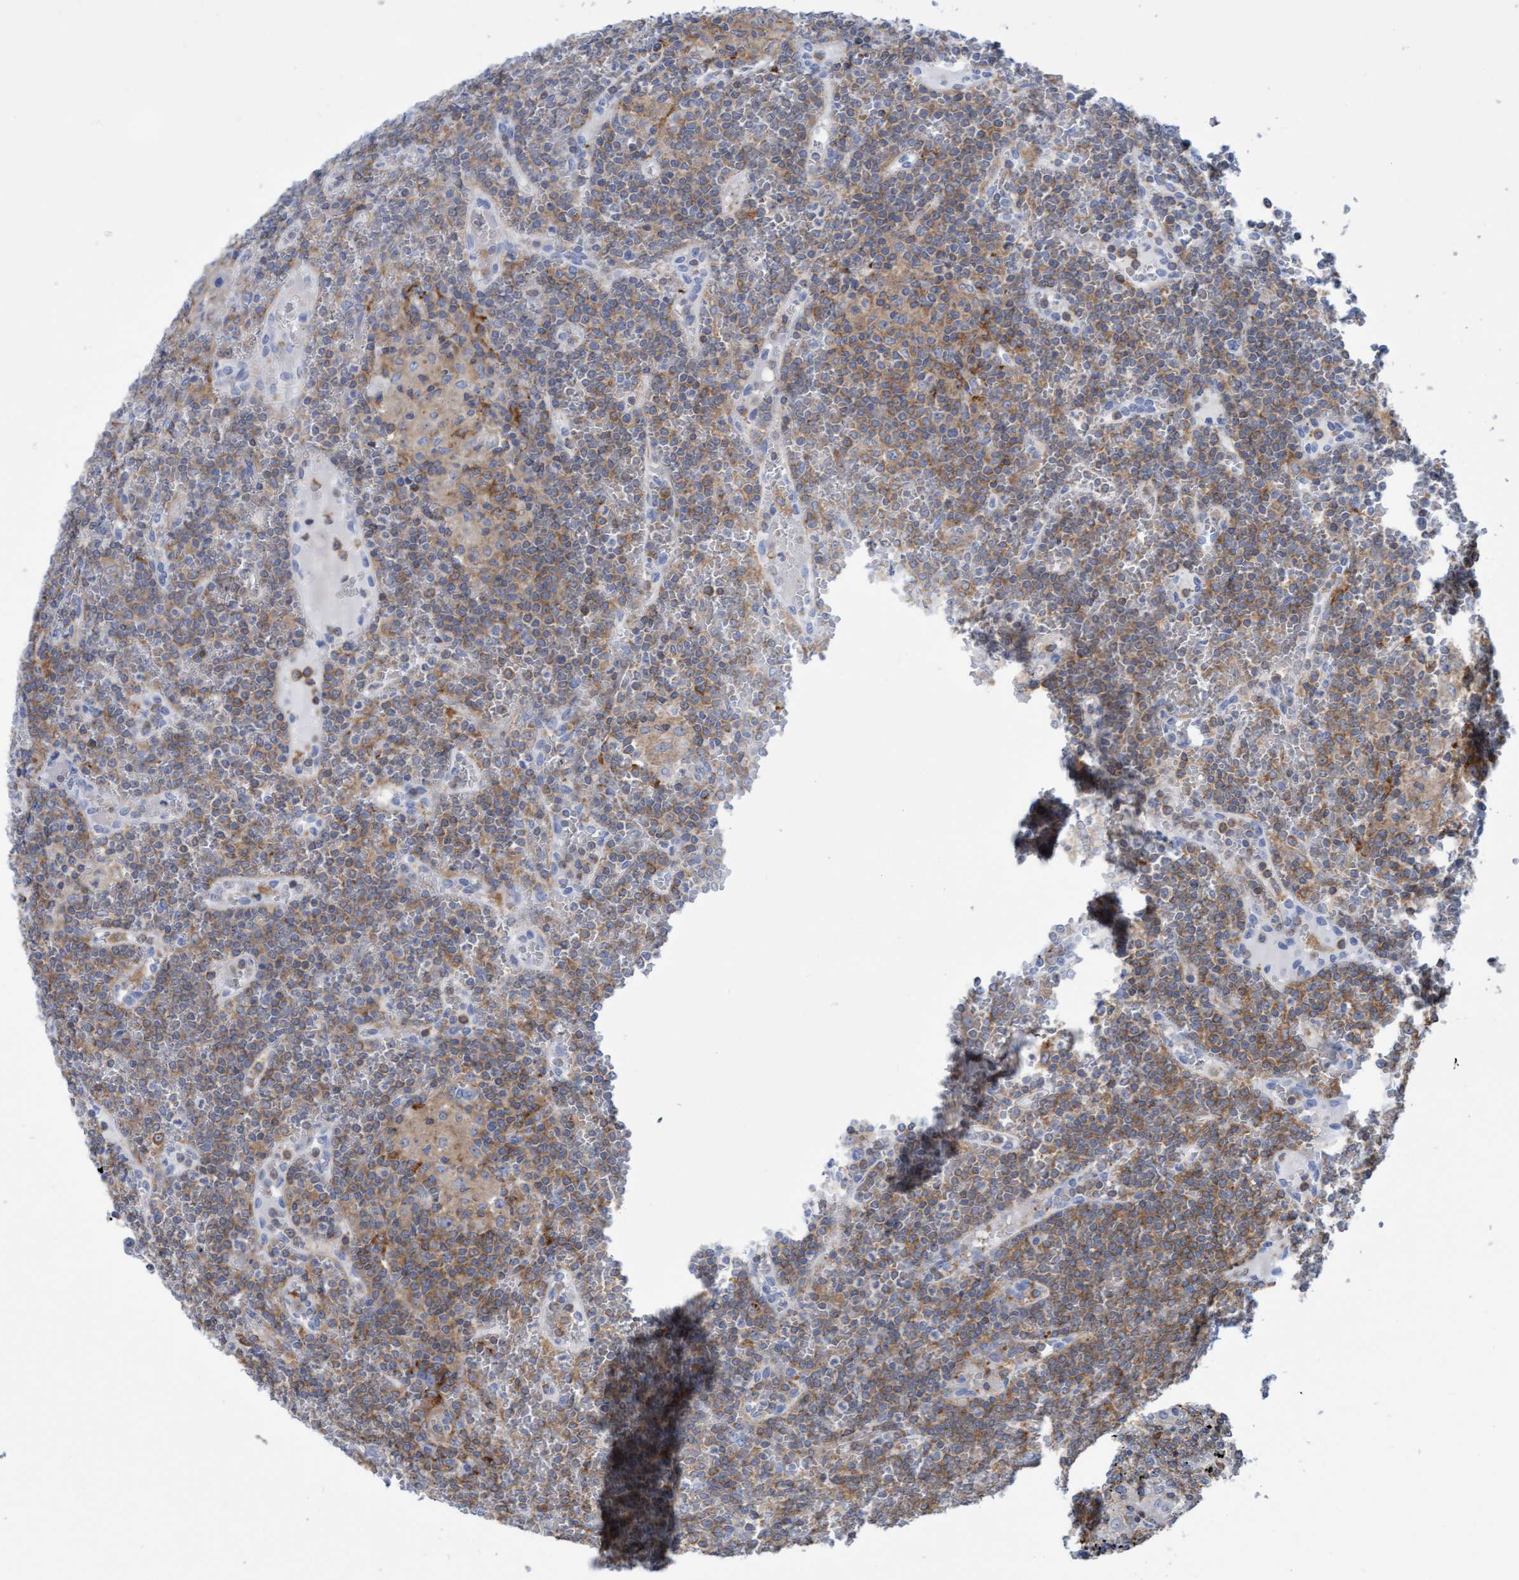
{"staining": {"intensity": "moderate", "quantity": "25%-75%", "location": "cytoplasmic/membranous"}, "tissue": "lymphoma", "cell_type": "Tumor cells", "image_type": "cancer", "snomed": [{"axis": "morphology", "description": "Malignant lymphoma, non-Hodgkin's type, Low grade"}, {"axis": "topography", "description": "Spleen"}], "caption": "Tumor cells show moderate cytoplasmic/membranous positivity in approximately 25%-75% of cells in lymphoma. (IHC, brightfield microscopy, high magnification).", "gene": "FNBP1", "patient": {"sex": "female", "age": 19}}